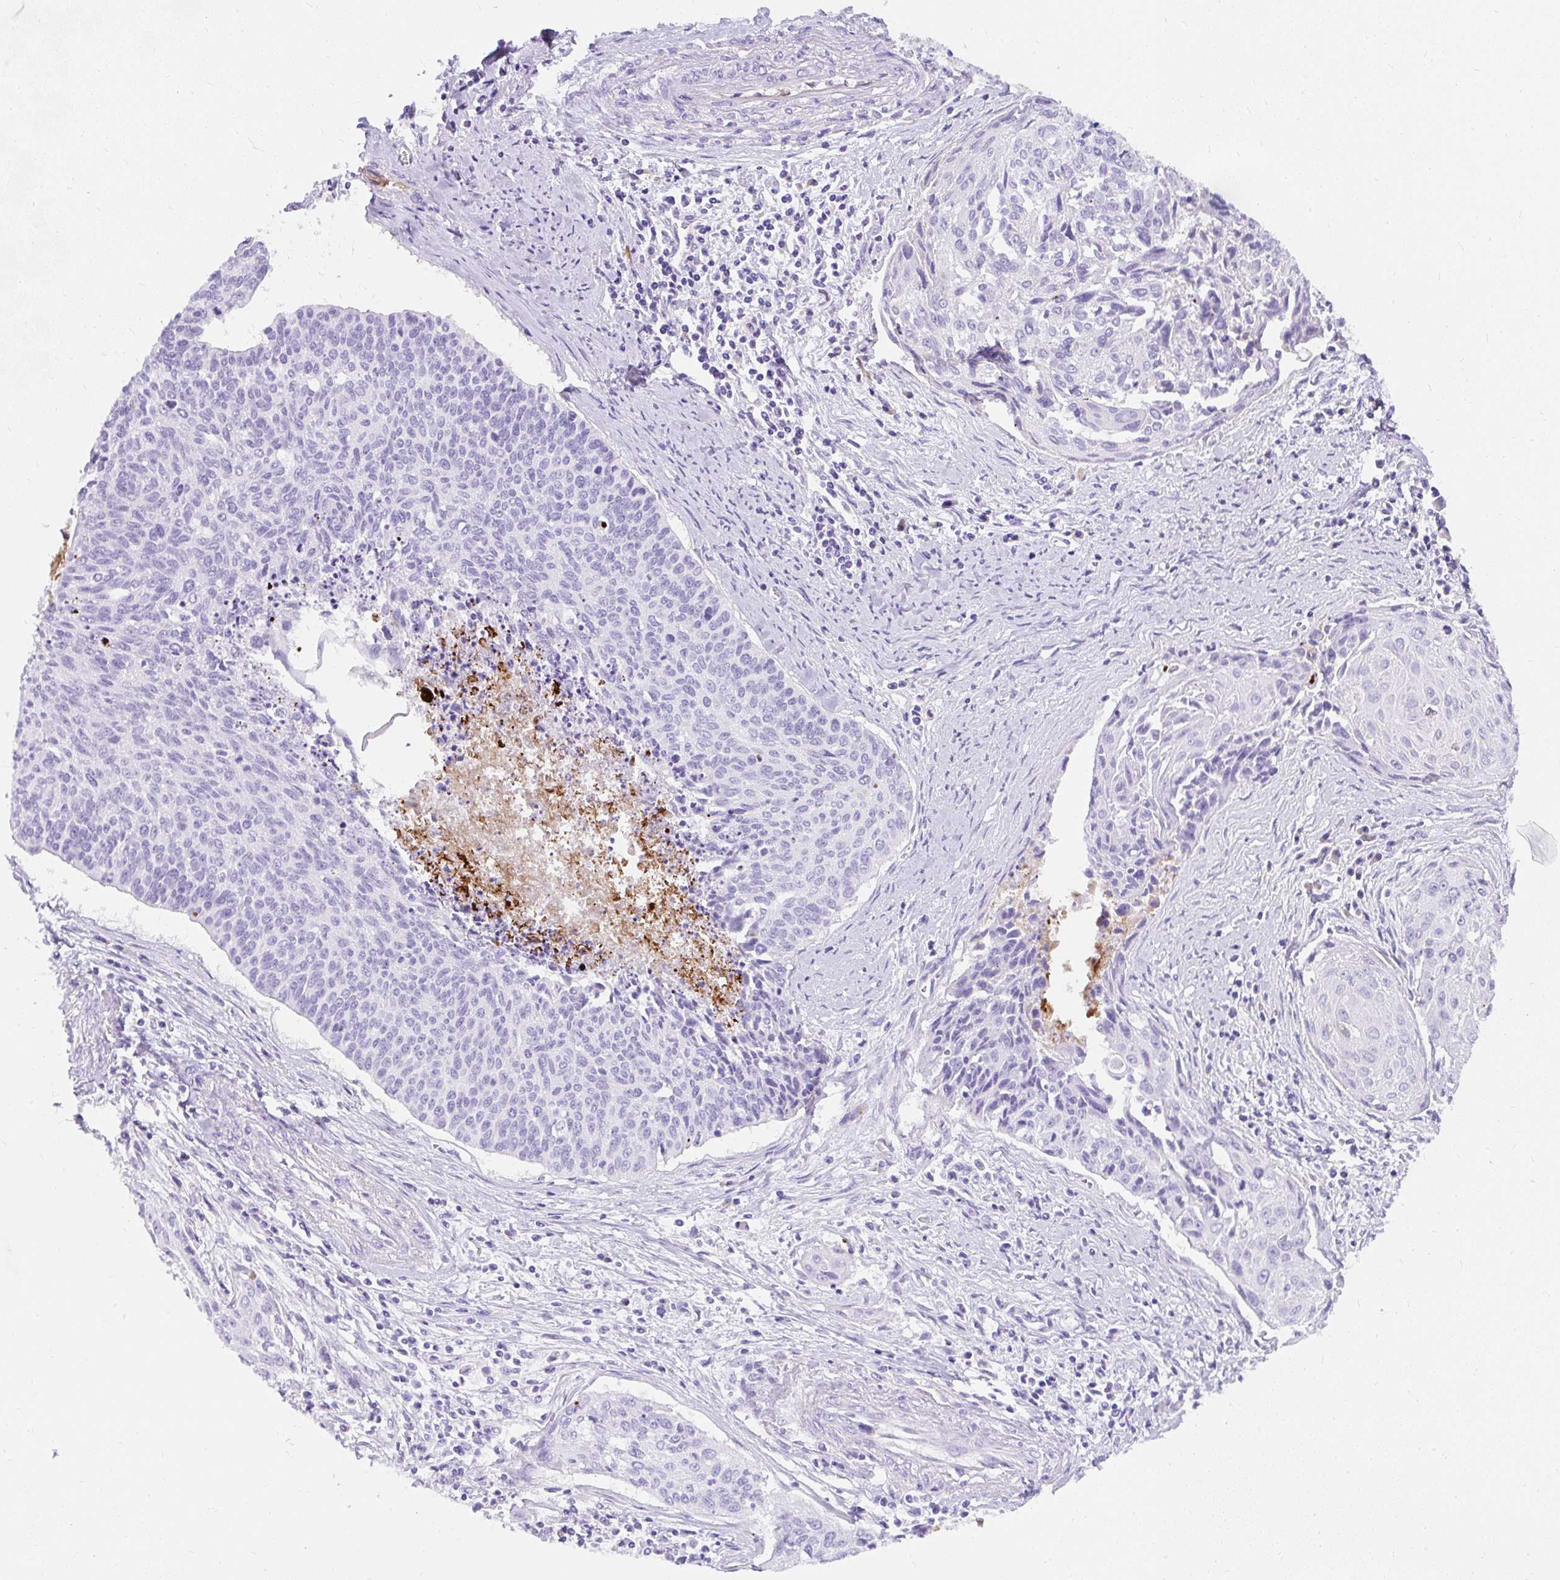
{"staining": {"intensity": "negative", "quantity": "none", "location": "none"}, "tissue": "cervical cancer", "cell_type": "Tumor cells", "image_type": "cancer", "snomed": [{"axis": "morphology", "description": "Squamous cell carcinoma, NOS"}, {"axis": "topography", "description": "Cervix"}], "caption": "An IHC image of cervical cancer (squamous cell carcinoma) is shown. There is no staining in tumor cells of cervical cancer (squamous cell carcinoma).", "gene": "APOC4-APOC2", "patient": {"sex": "female", "age": 55}}